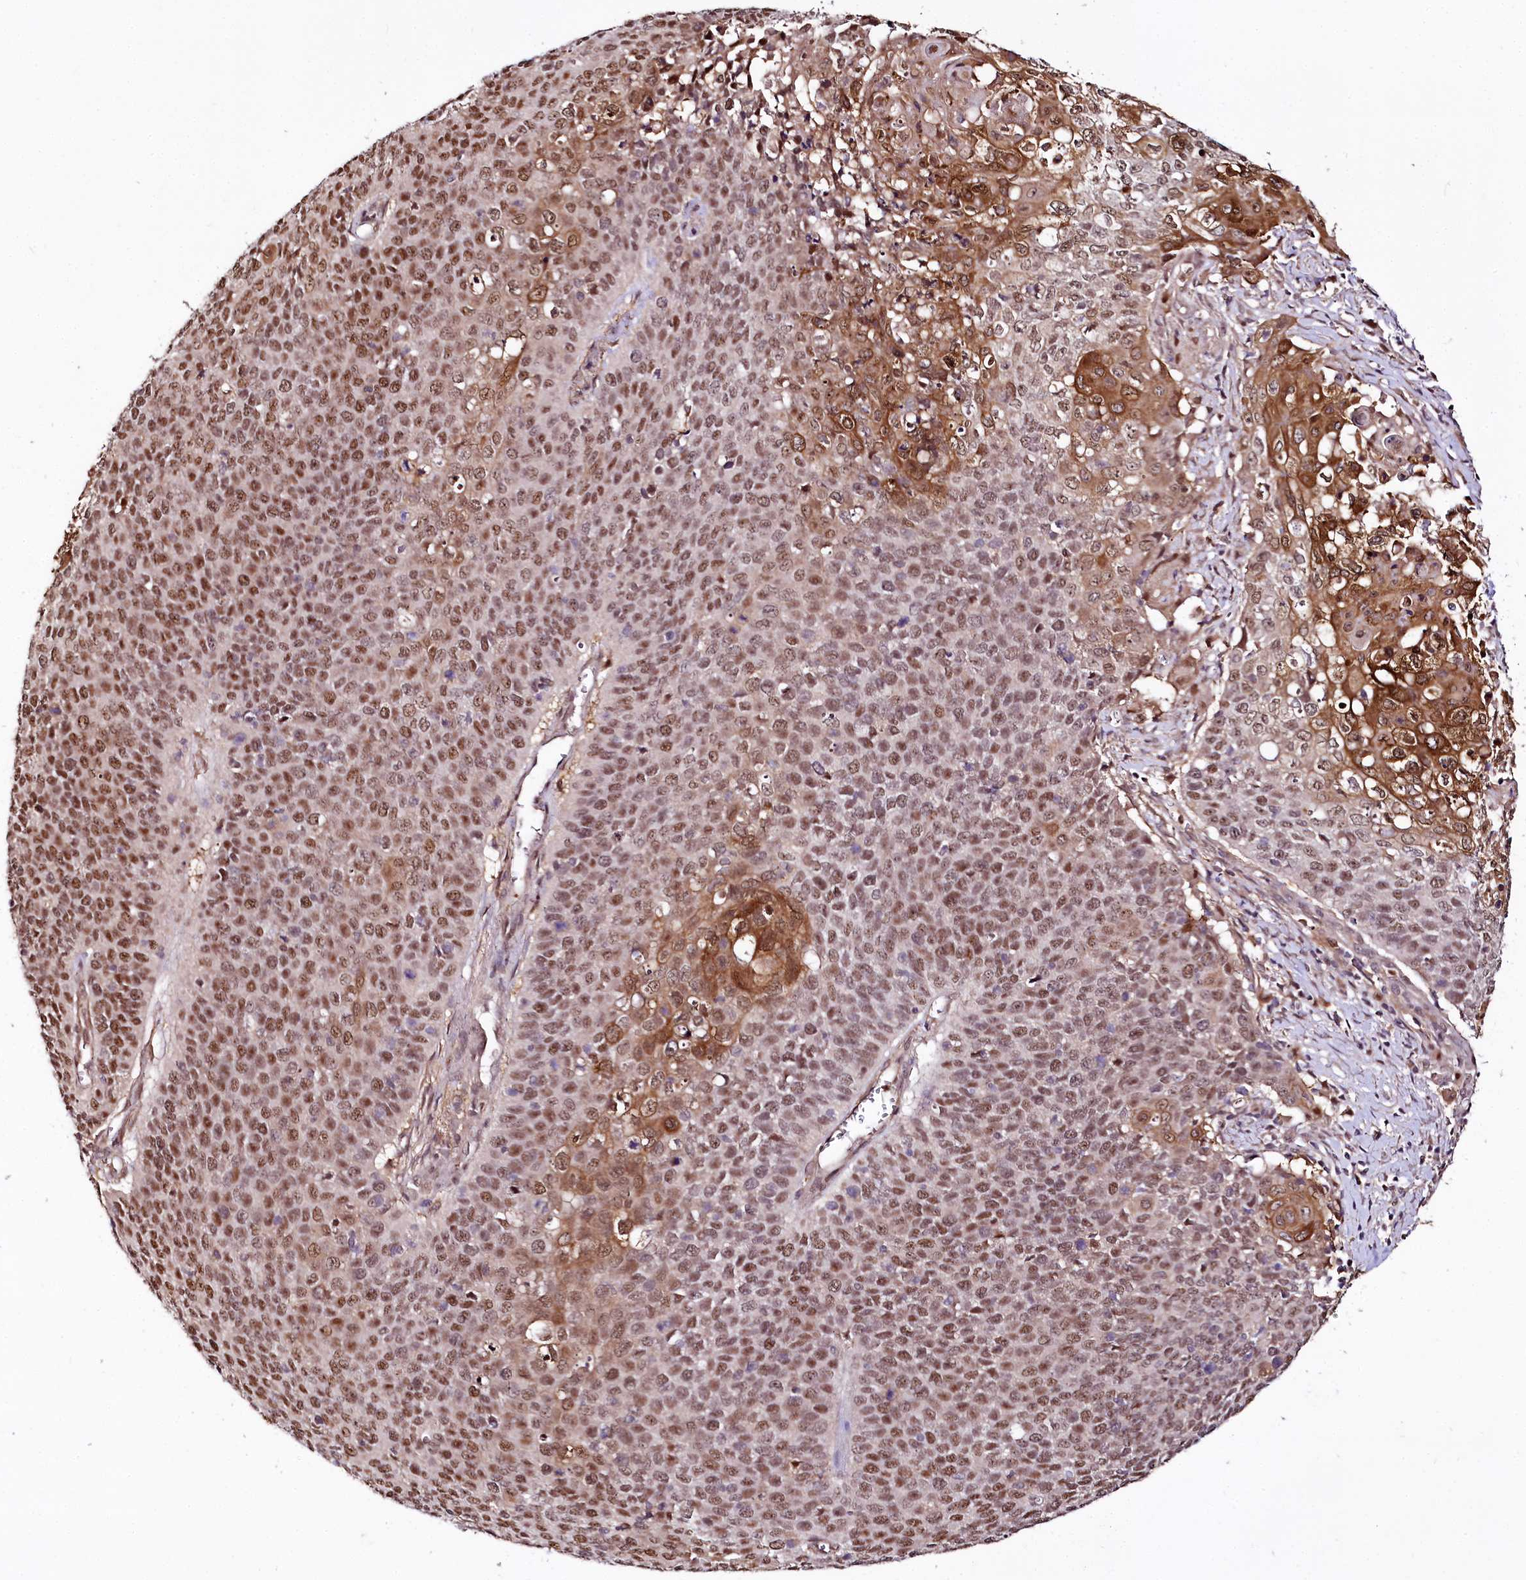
{"staining": {"intensity": "moderate", "quantity": ">75%", "location": "nuclear"}, "tissue": "cervical cancer", "cell_type": "Tumor cells", "image_type": "cancer", "snomed": [{"axis": "morphology", "description": "Squamous cell carcinoma, NOS"}, {"axis": "topography", "description": "Cervix"}], "caption": "This is an image of IHC staining of cervical cancer, which shows moderate expression in the nuclear of tumor cells.", "gene": "GNL3L", "patient": {"sex": "female", "age": 39}}